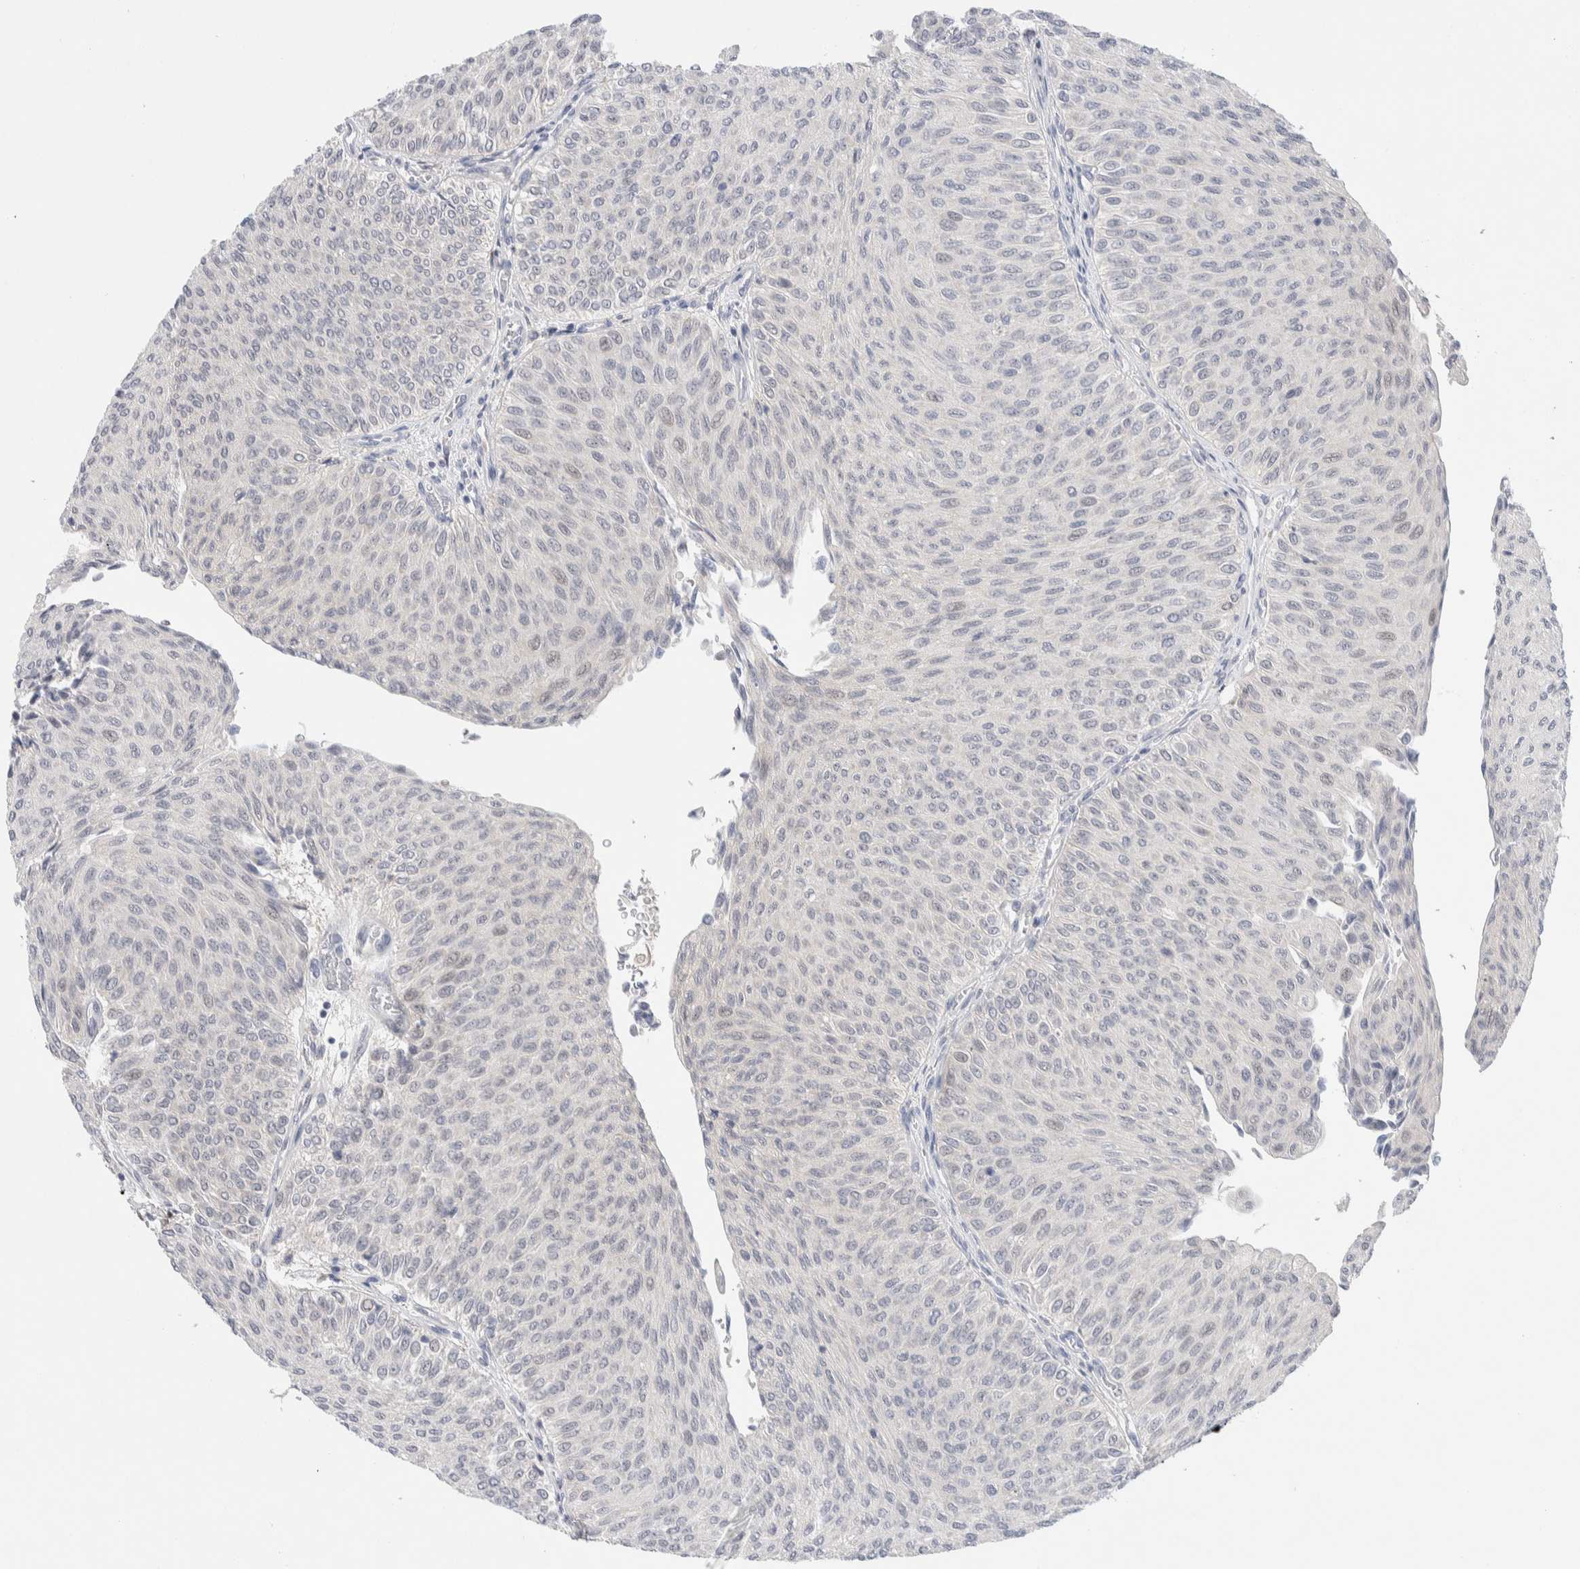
{"staining": {"intensity": "negative", "quantity": "none", "location": "none"}, "tissue": "urothelial cancer", "cell_type": "Tumor cells", "image_type": "cancer", "snomed": [{"axis": "morphology", "description": "Urothelial carcinoma, Low grade"}, {"axis": "topography", "description": "Urinary bladder"}], "caption": "Immunohistochemistry (IHC) micrograph of human low-grade urothelial carcinoma stained for a protein (brown), which demonstrates no expression in tumor cells.", "gene": "DNAJB6", "patient": {"sex": "male", "age": 78}}